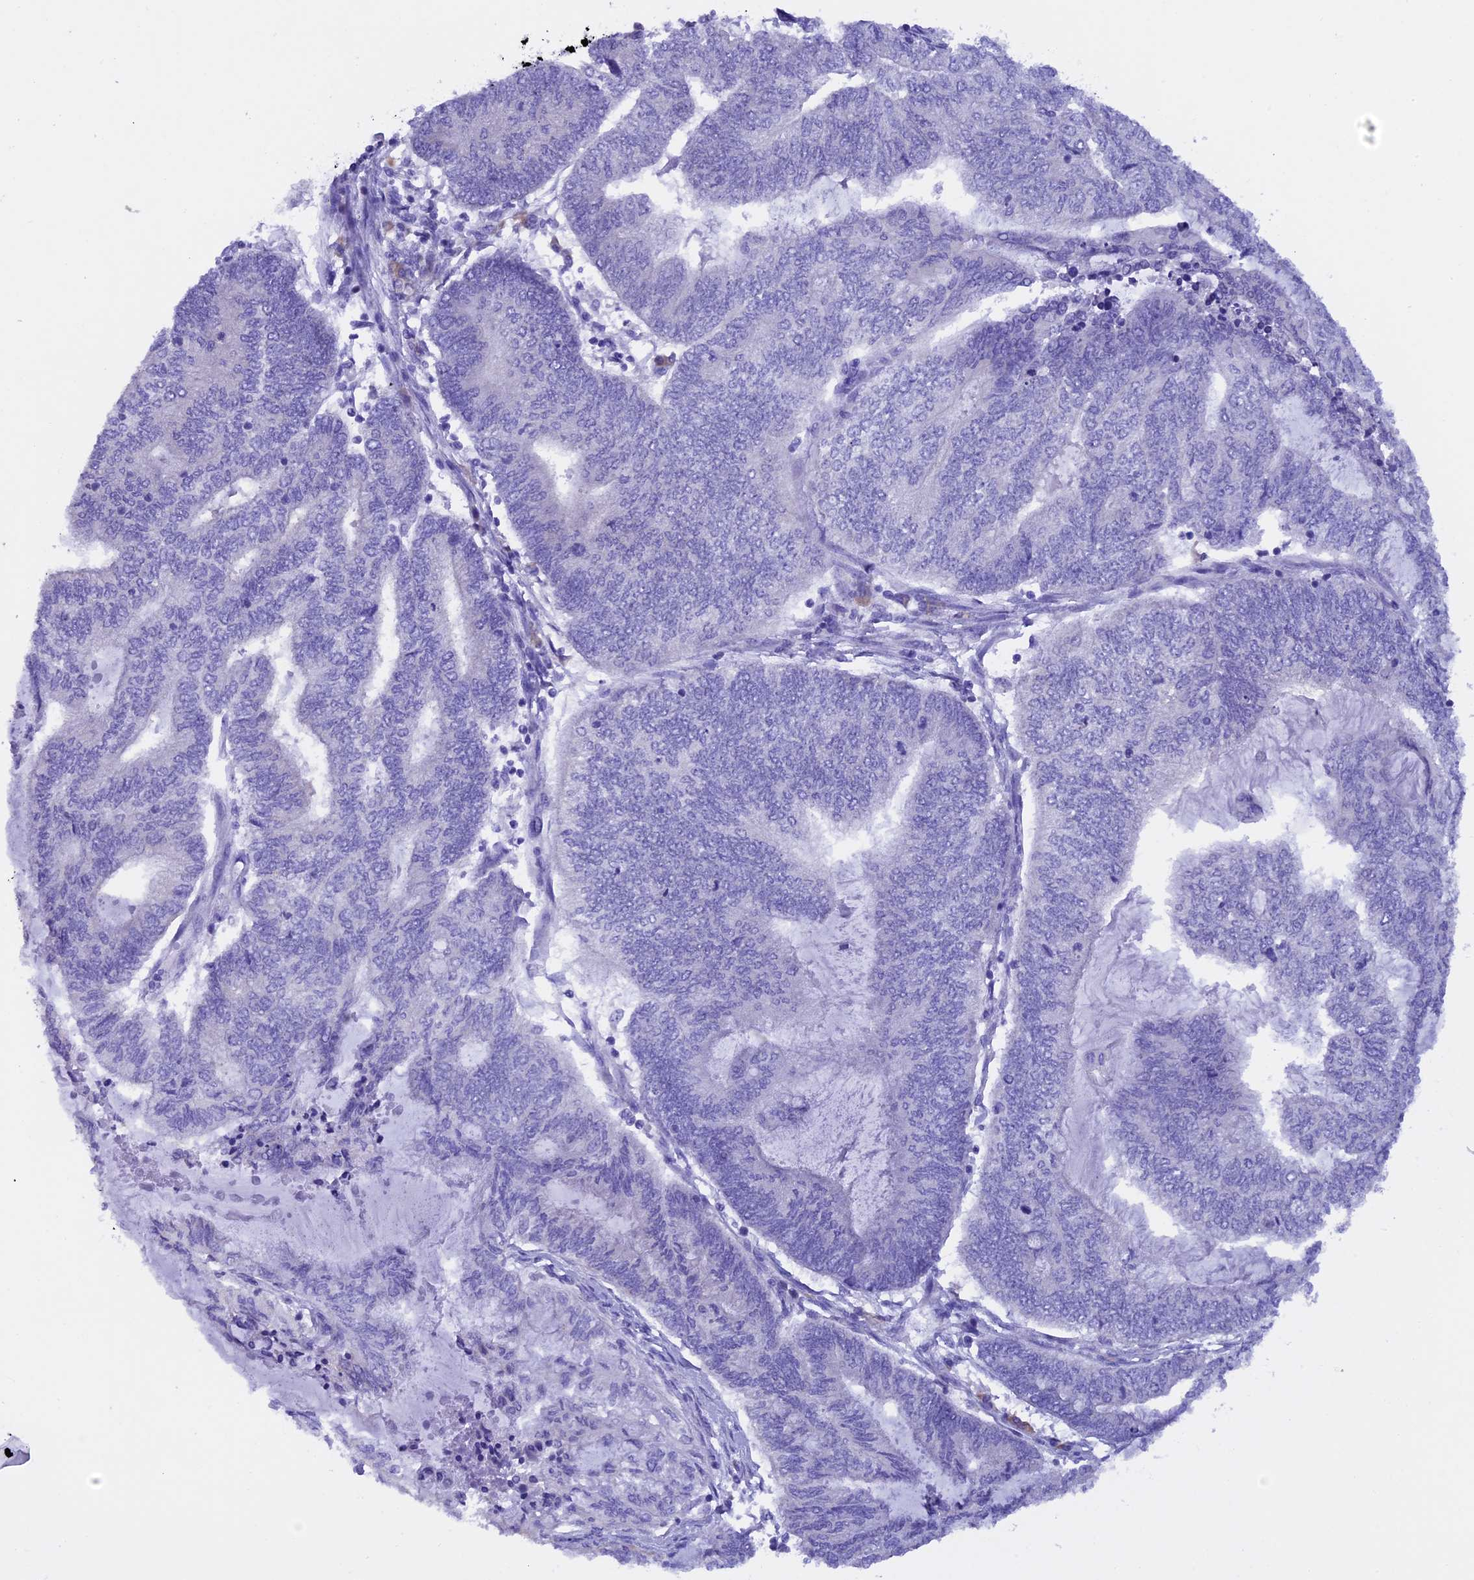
{"staining": {"intensity": "moderate", "quantity": "<25%", "location": "cytoplasmic/membranous"}, "tissue": "endometrial cancer", "cell_type": "Tumor cells", "image_type": "cancer", "snomed": [{"axis": "morphology", "description": "Adenocarcinoma, NOS"}, {"axis": "topography", "description": "Uterus"}, {"axis": "topography", "description": "Endometrium"}], "caption": "Protein expression analysis of endometrial cancer reveals moderate cytoplasmic/membranous expression in approximately <25% of tumor cells. The protein is stained brown, and the nuclei are stained in blue (DAB IHC with brightfield microscopy, high magnification).", "gene": "SLC8B1", "patient": {"sex": "female", "age": 70}}